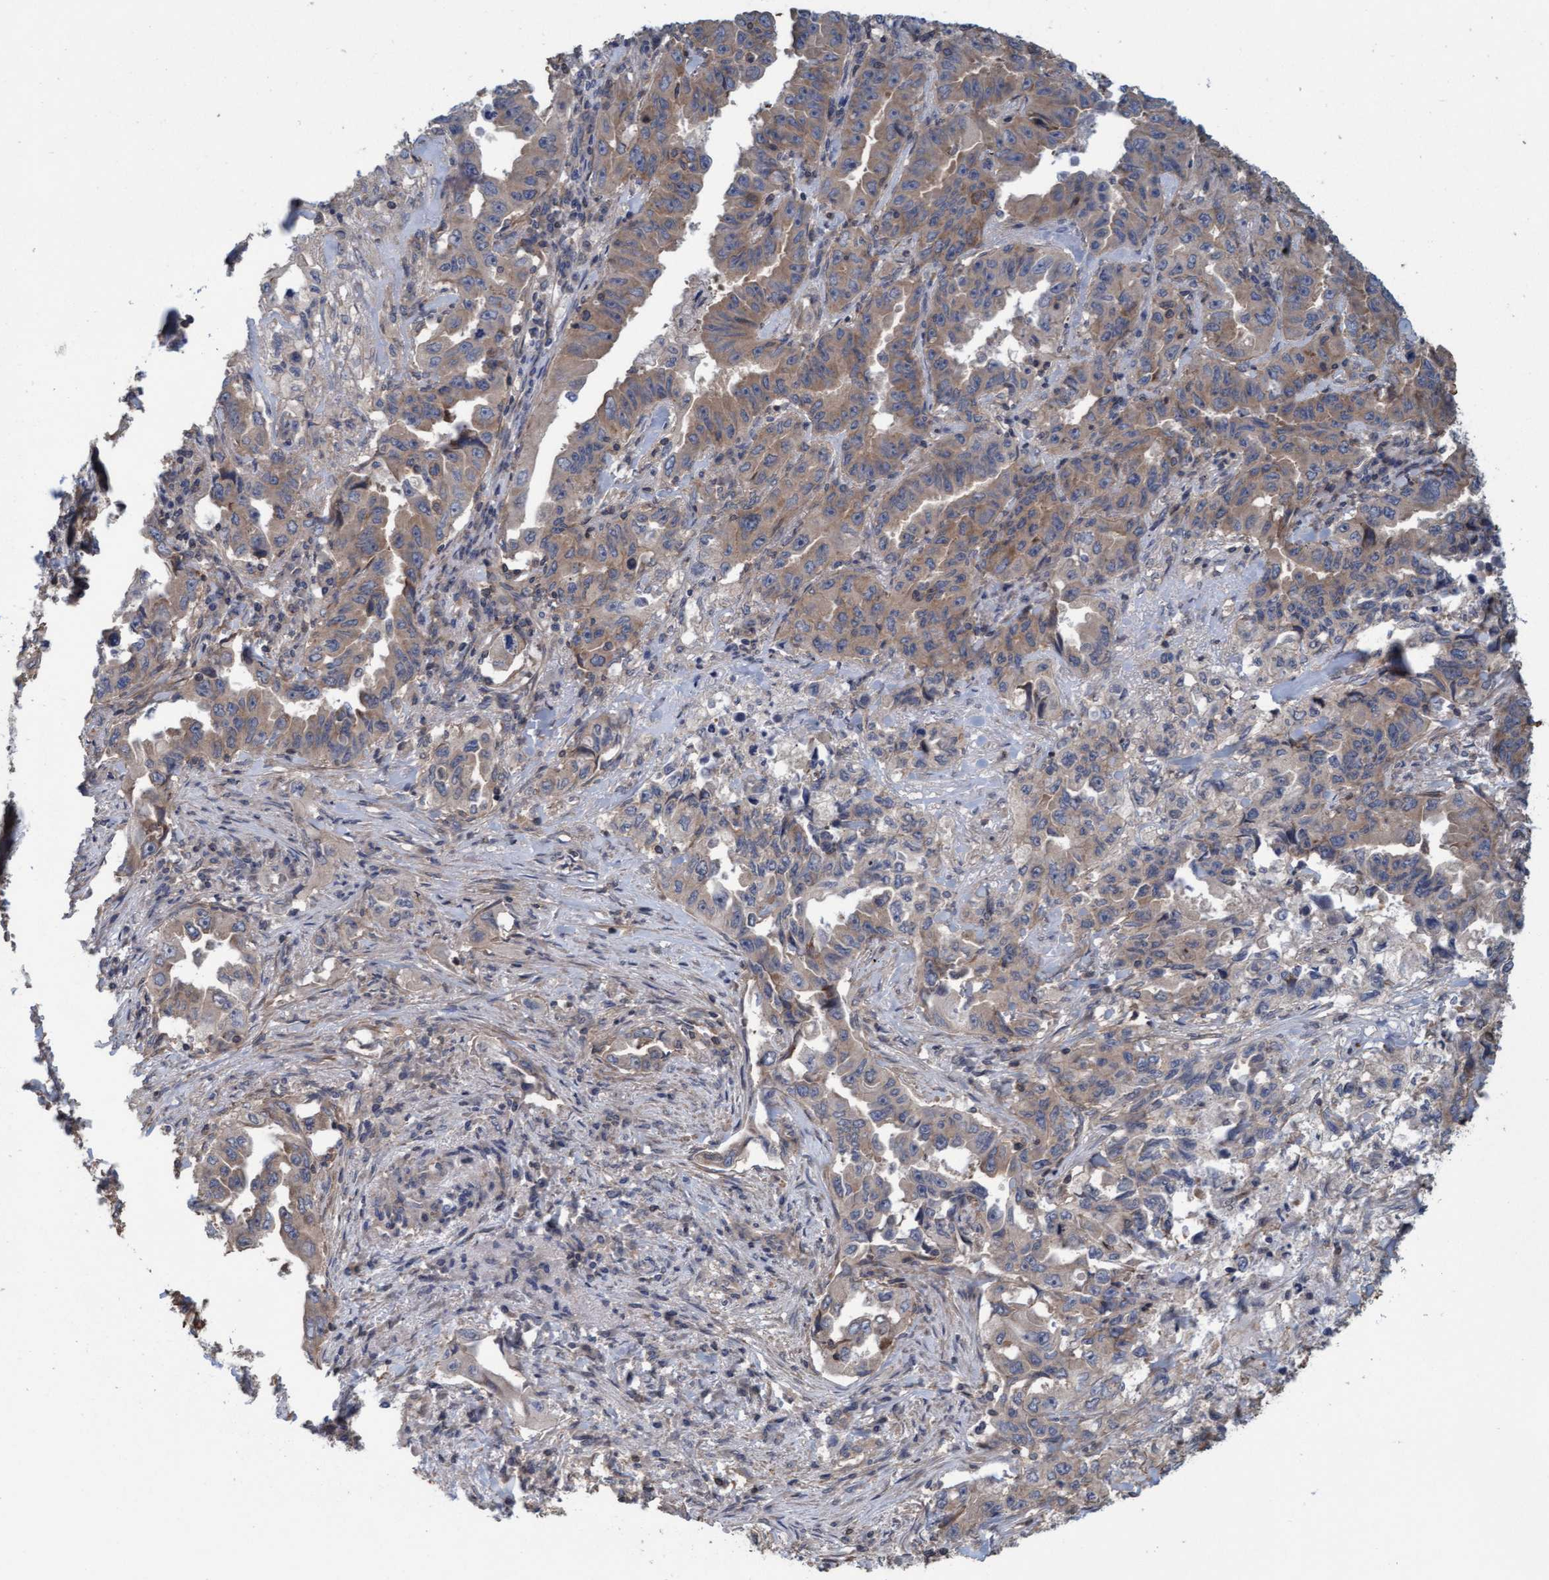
{"staining": {"intensity": "weak", "quantity": ">75%", "location": "cytoplasmic/membranous"}, "tissue": "lung cancer", "cell_type": "Tumor cells", "image_type": "cancer", "snomed": [{"axis": "morphology", "description": "Adenocarcinoma, NOS"}, {"axis": "topography", "description": "Lung"}], "caption": "Protein staining demonstrates weak cytoplasmic/membranous expression in approximately >75% of tumor cells in lung cancer (adenocarcinoma).", "gene": "FXR2", "patient": {"sex": "female", "age": 51}}